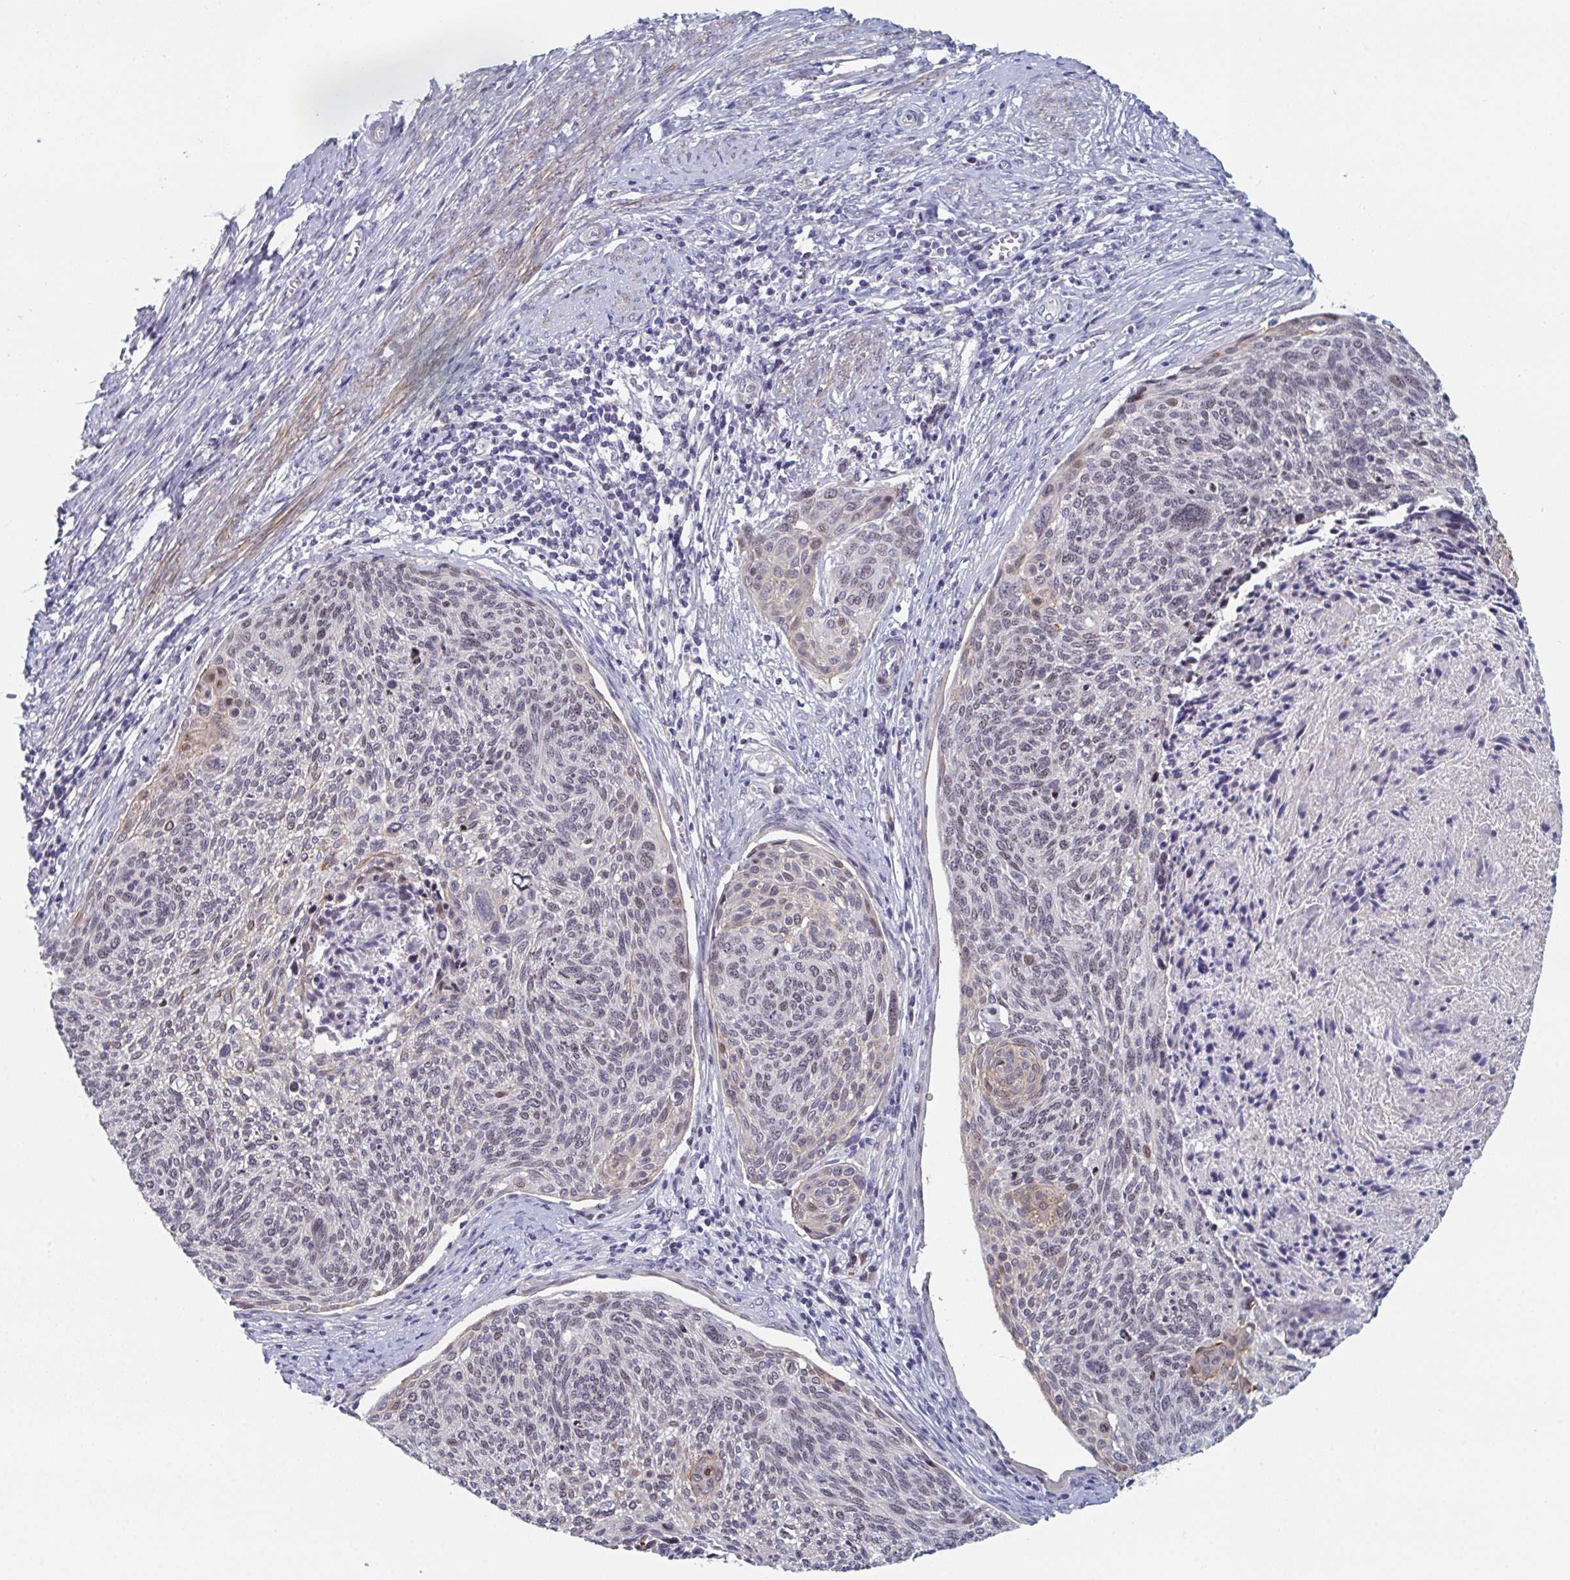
{"staining": {"intensity": "weak", "quantity": ">75%", "location": "nuclear"}, "tissue": "cervical cancer", "cell_type": "Tumor cells", "image_type": "cancer", "snomed": [{"axis": "morphology", "description": "Squamous cell carcinoma, NOS"}, {"axis": "topography", "description": "Cervix"}], "caption": "A brown stain labels weak nuclear staining of a protein in human cervical squamous cell carcinoma tumor cells. The protein of interest is shown in brown color, while the nuclei are stained blue.", "gene": "CENPT", "patient": {"sex": "female", "age": 49}}